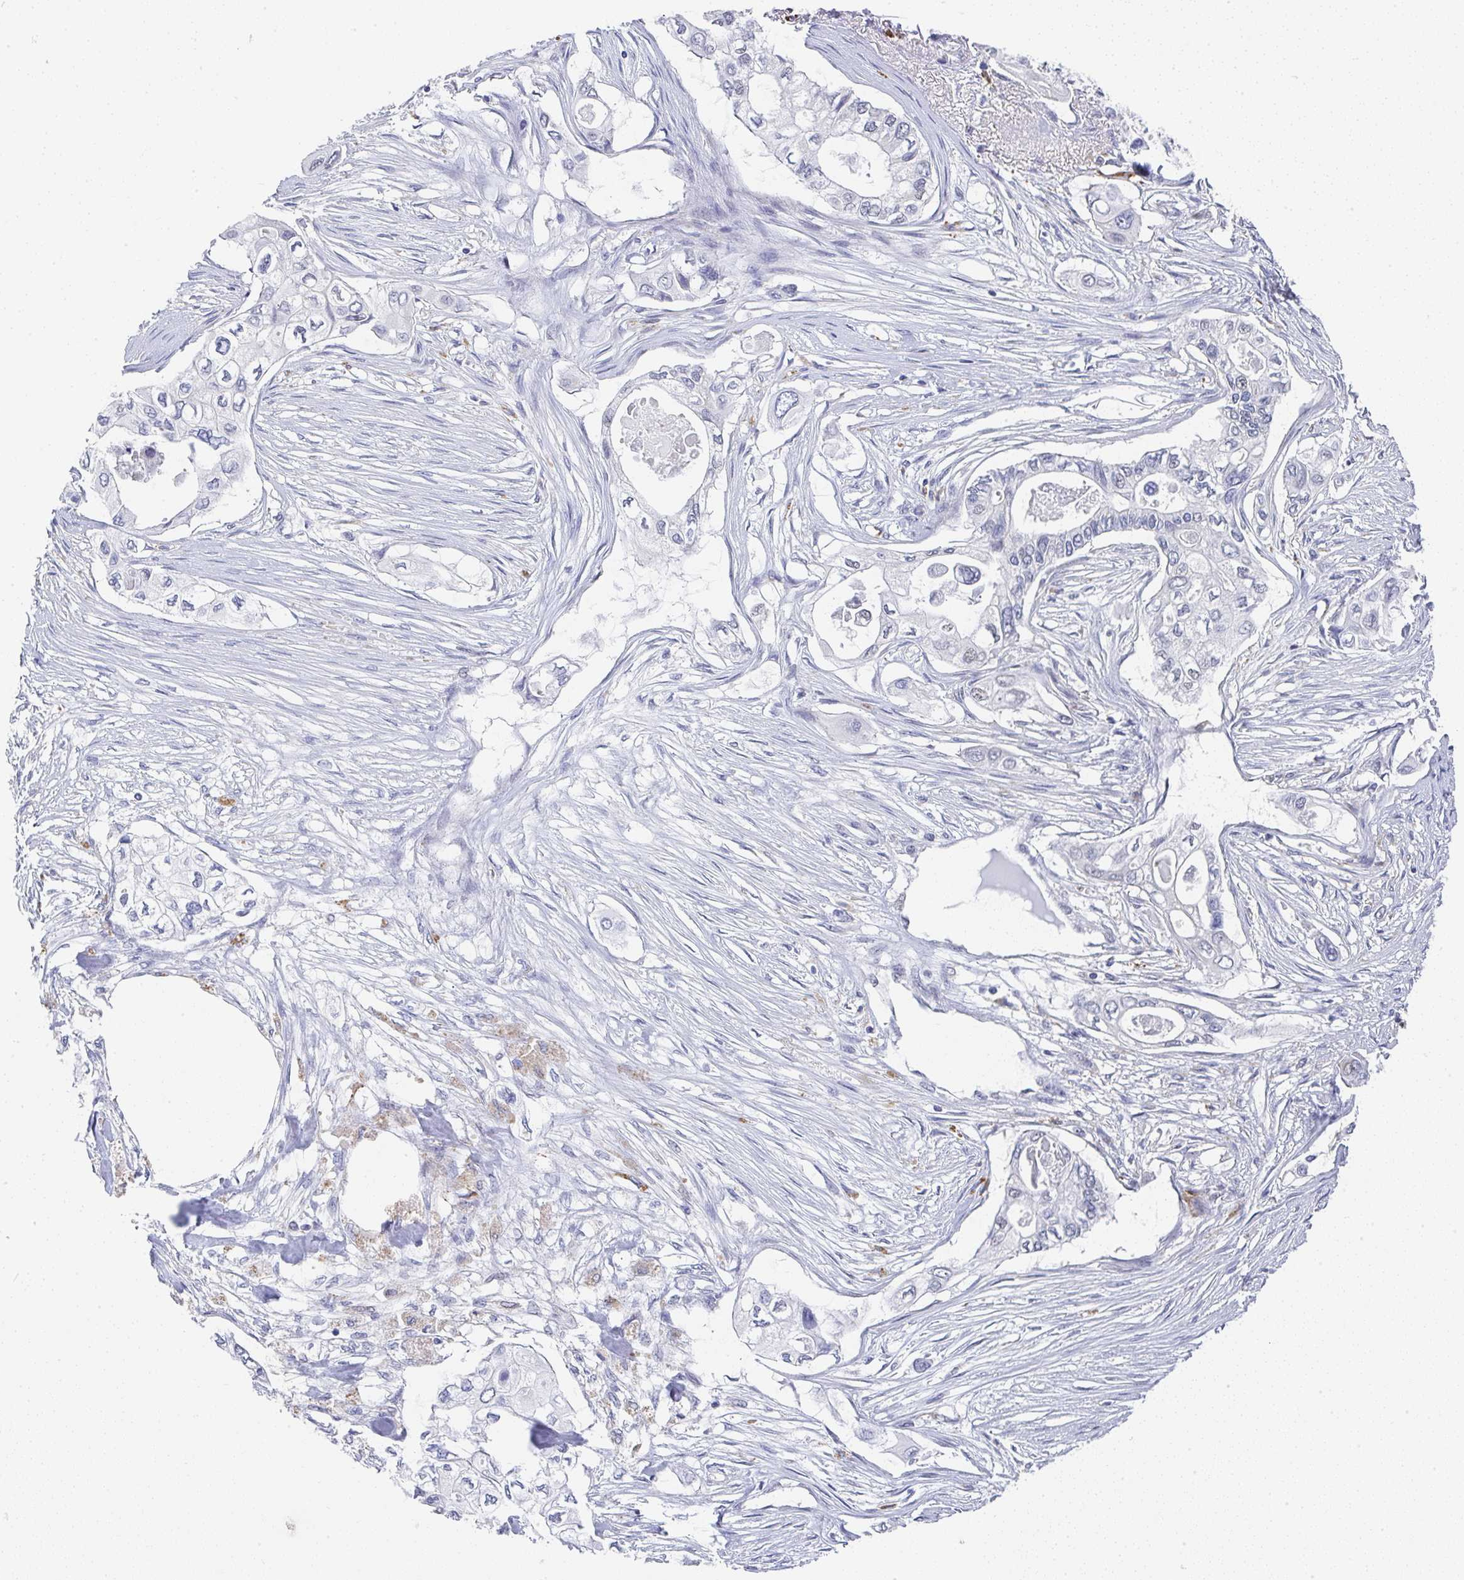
{"staining": {"intensity": "negative", "quantity": "none", "location": "none"}, "tissue": "pancreatic cancer", "cell_type": "Tumor cells", "image_type": "cancer", "snomed": [{"axis": "morphology", "description": "Adenocarcinoma, NOS"}, {"axis": "topography", "description": "Pancreas"}], "caption": "An image of human pancreatic cancer (adenocarcinoma) is negative for staining in tumor cells.", "gene": "NCF1", "patient": {"sex": "female", "age": 63}}